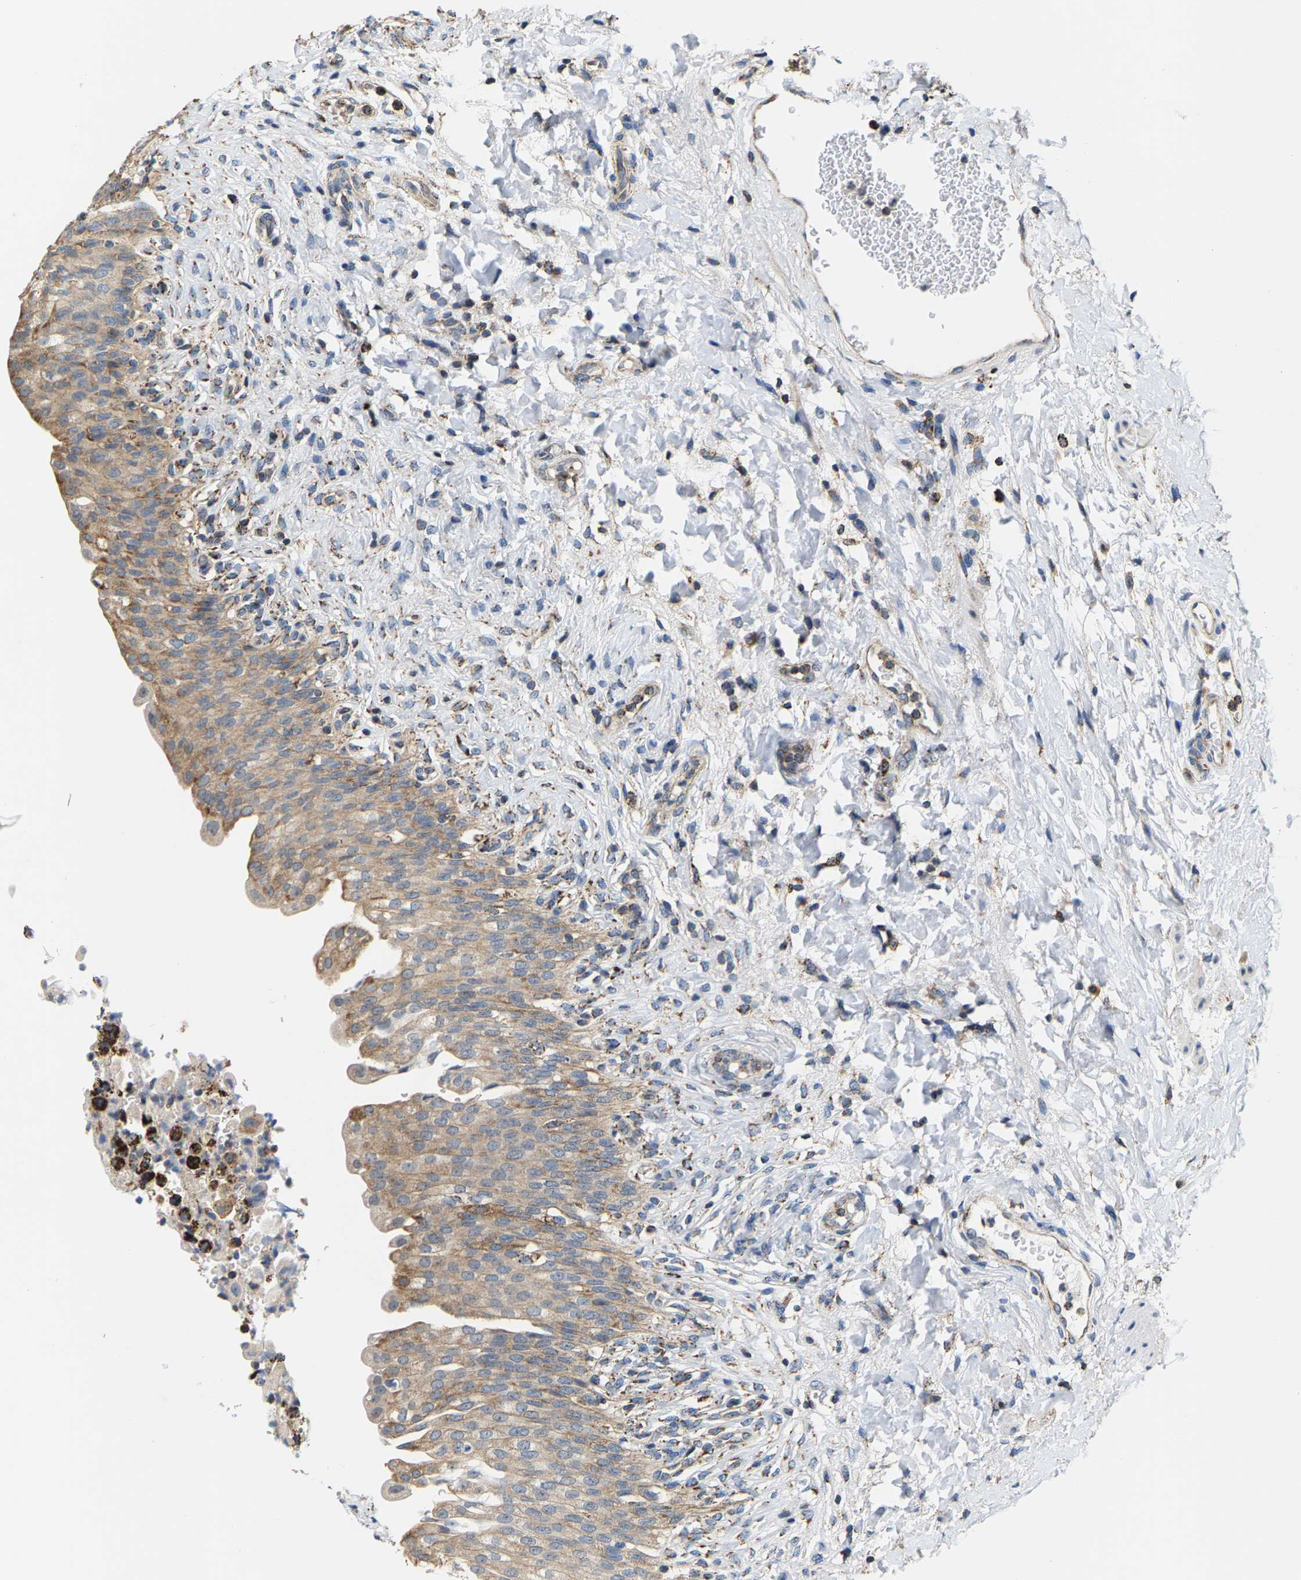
{"staining": {"intensity": "moderate", "quantity": ">75%", "location": "cytoplasmic/membranous"}, "tissue": "urinary bladder", "cell_type": "Urothelial cells", "image_type": "normal", "snomed": [{"axis": "morphology", "description": "Urothelial carcinoma, High grade"}, {"axis": "topography", "description": "Urinary bladder"}], "caption": "High-power microscopy captured an IHC photomicrograph of benign urinary bladder, revealing moderate cytoplasmic/membranous staining in approximately >75% of urothelial cells.", "gene": "SHMT2", "patient": {"sex": "male", "age": 46}}